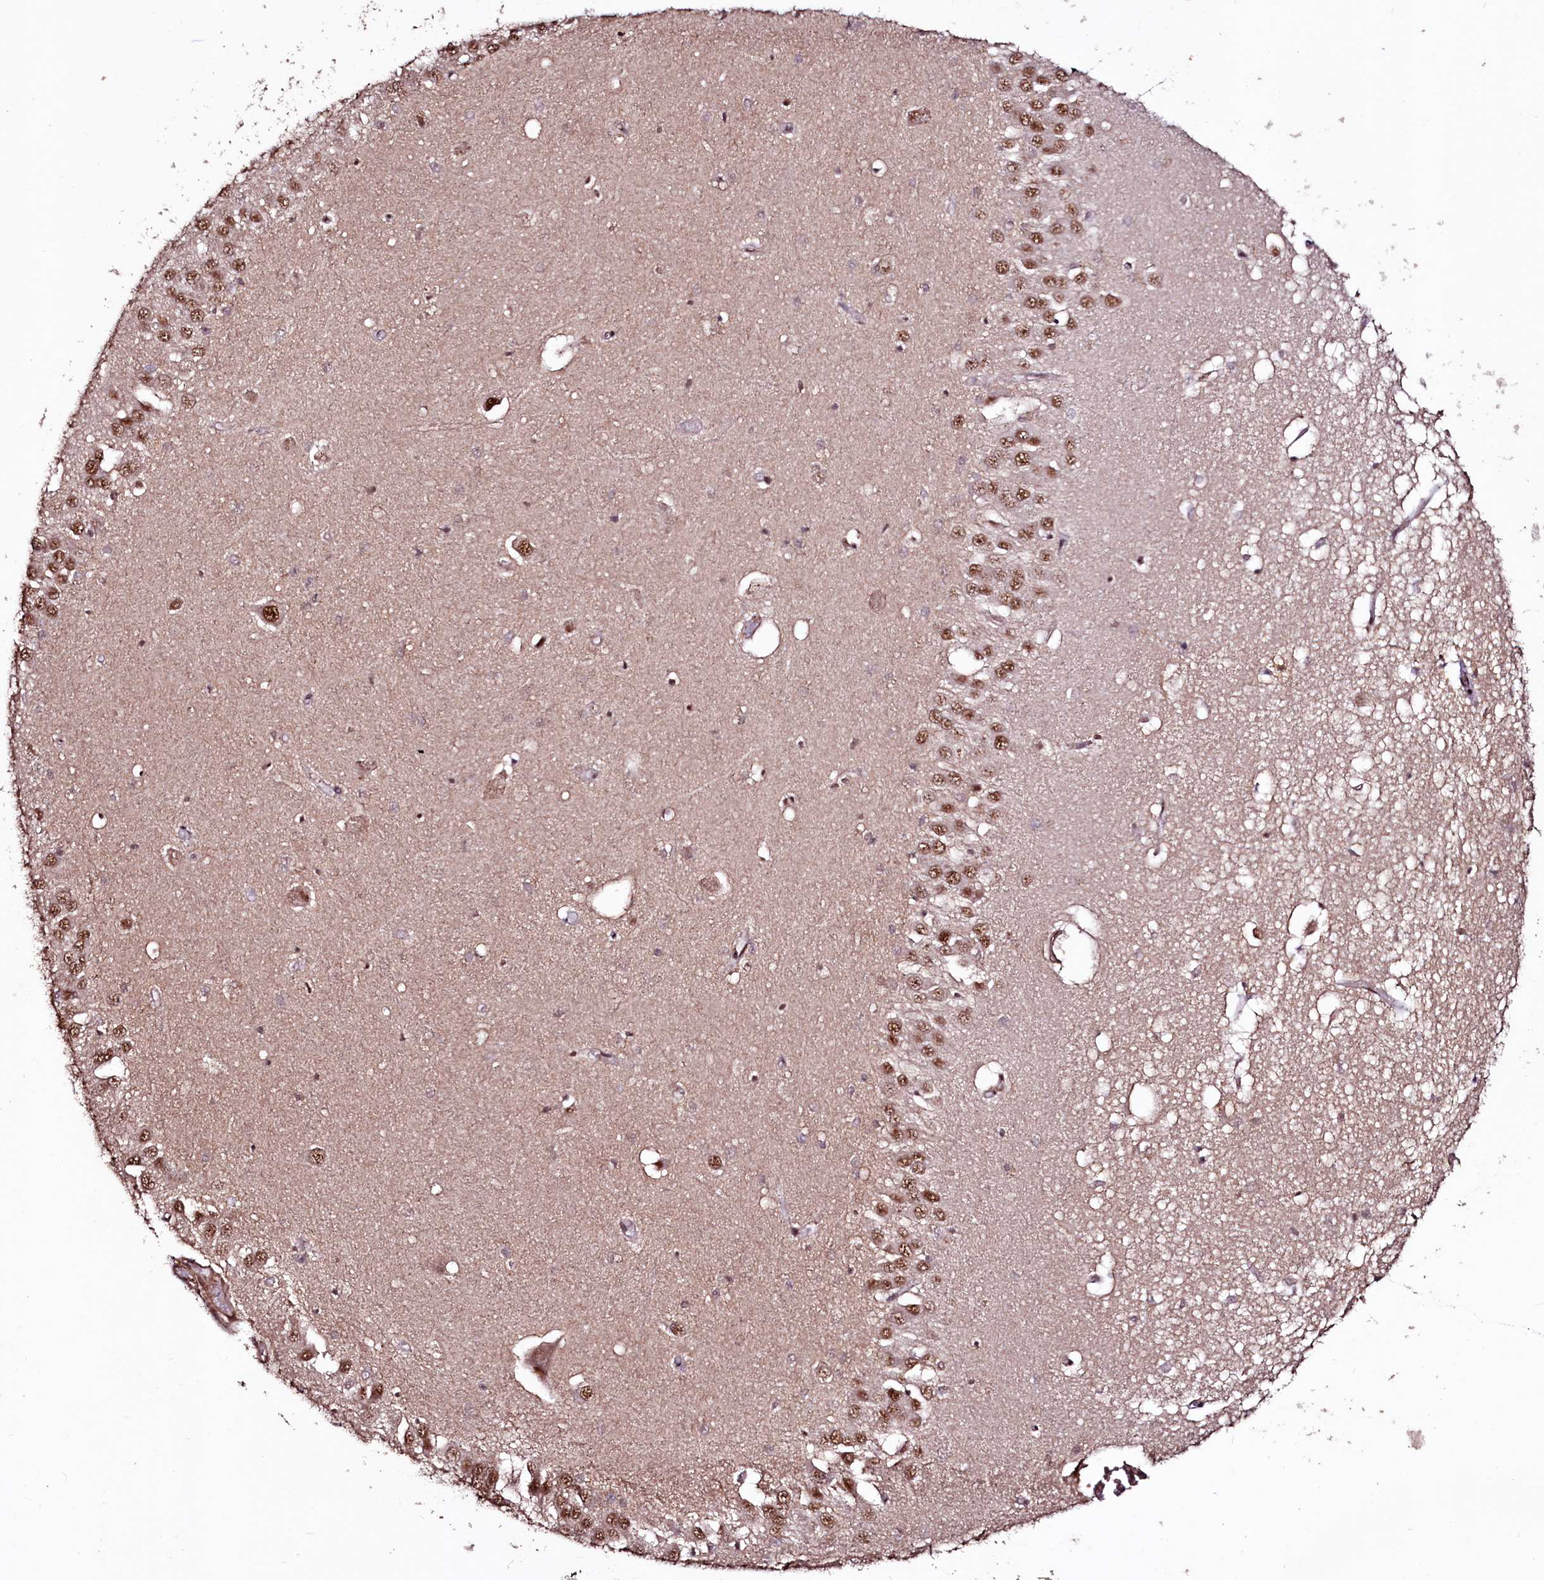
{"staining": {"intensity": "moderate", "quantity": "25%-75%", "location": "nuclear"}, "tissue": "hippocampus", "cell_type": "Glial cells", "image_type": "normal", "snomed": [{"axis": "morphology", "description": "Normal tissue, NOS"}, {"axis": "topography", "description": "Hippocampus"}], "caption": "This is a micrograph of IHC staining of unremarkable hippocampus, which shows moderate positivity in the nuclear of glial cells.", "gene": "SFSWAP", "patient": {"sex": "male", "age": 70}}